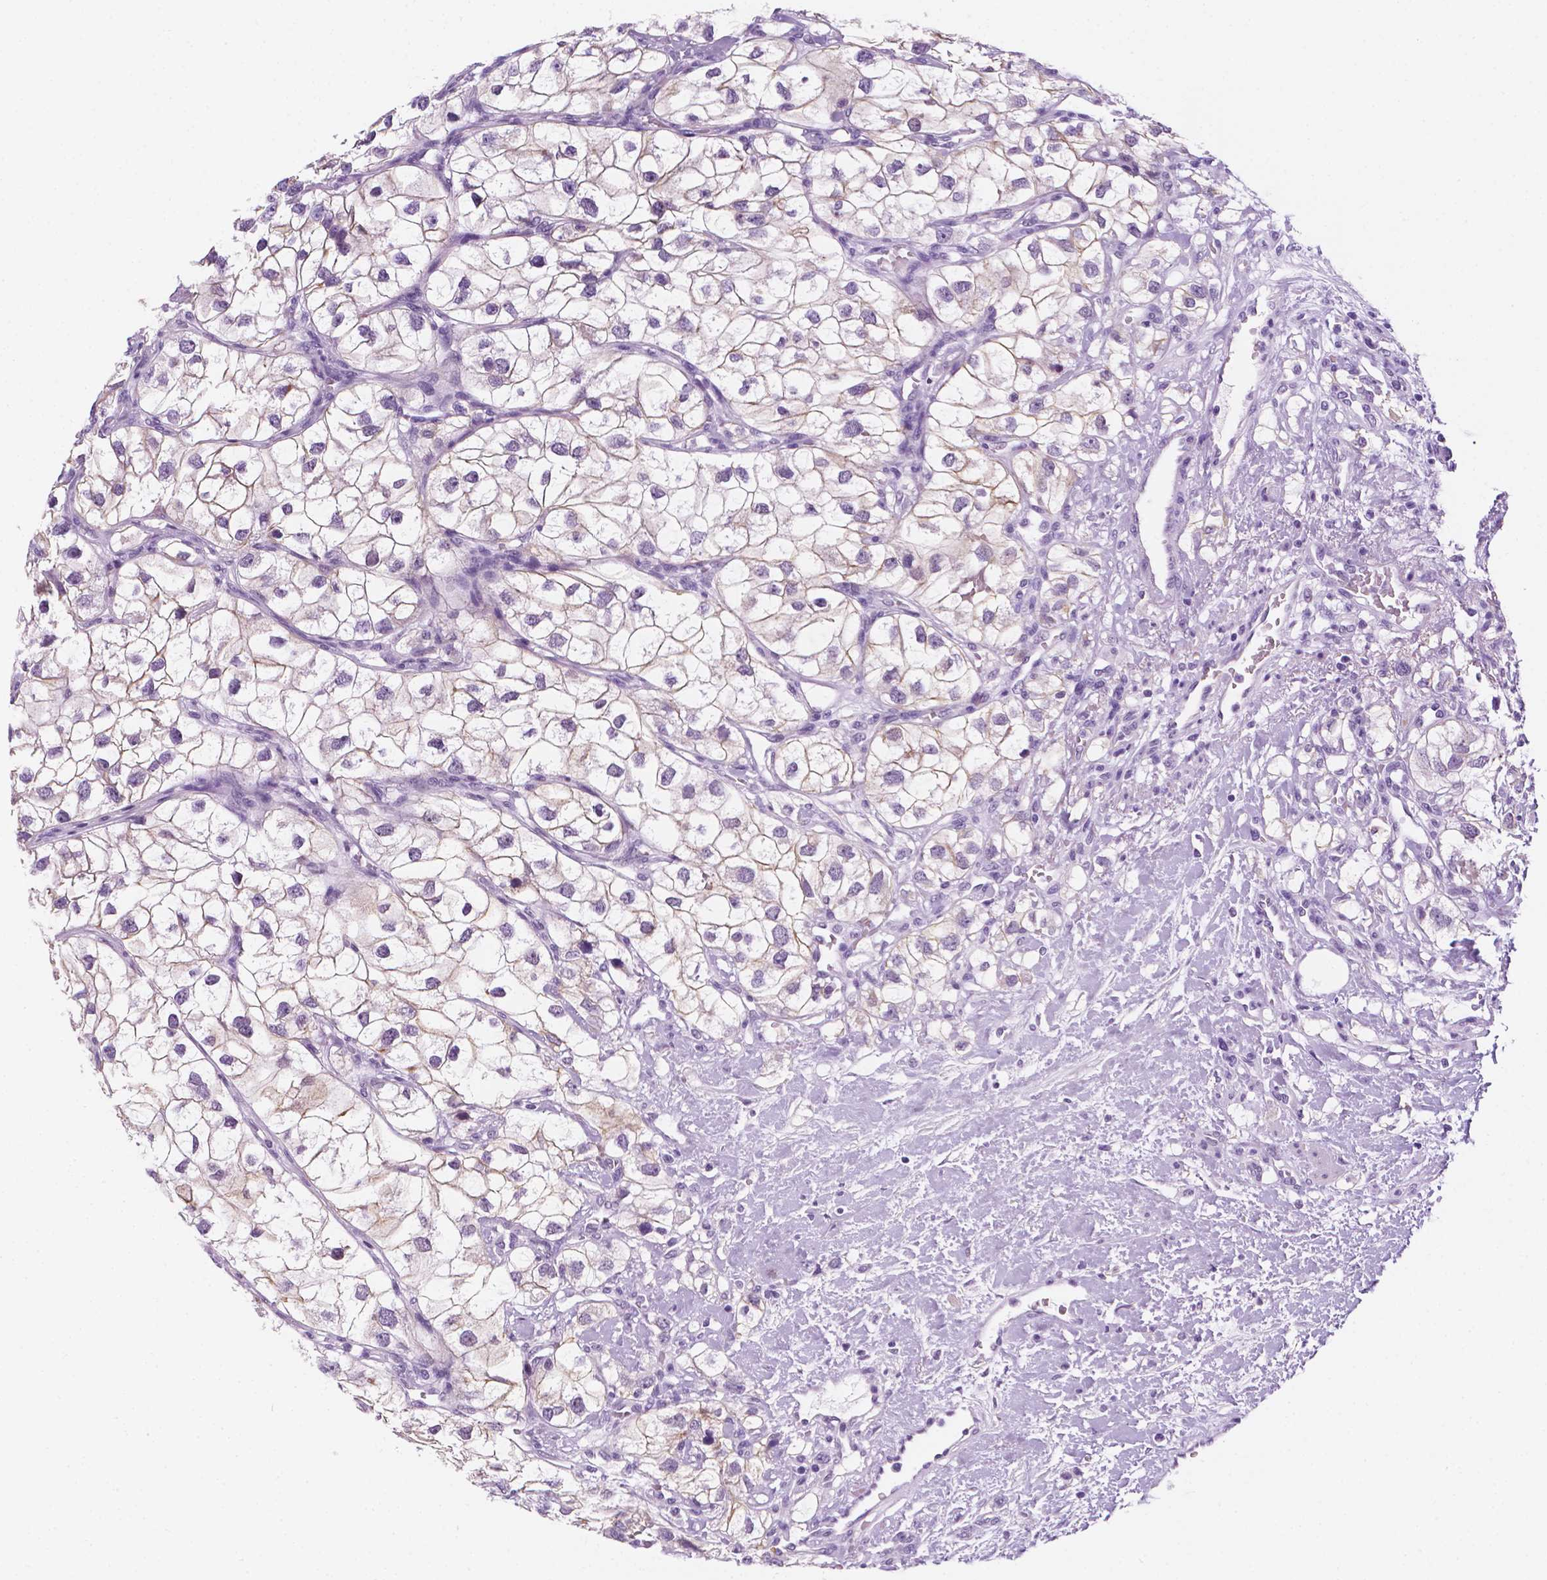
{"staining": {"intensity": "negative", "quantity": "none", "location": "none"}, "tissue": "renal cancer", "cell_type": "Tumor cells", "image_type": "cancer", "snomed": [{"axis": "morphology", "description": "Adenocarcinoma, NOS"}, {"axis": "topography", "description": "Kidney"}], "caption": "This is a image of IHC staining of adenocarcinoma (renal), which shows no staining in tumor cells. The staining is performed using DAB brown chromogen with nuclei counter-stained in using hematoxylin.", "gene": "PPL", "patient": {"sex": "male", "age": 59}}